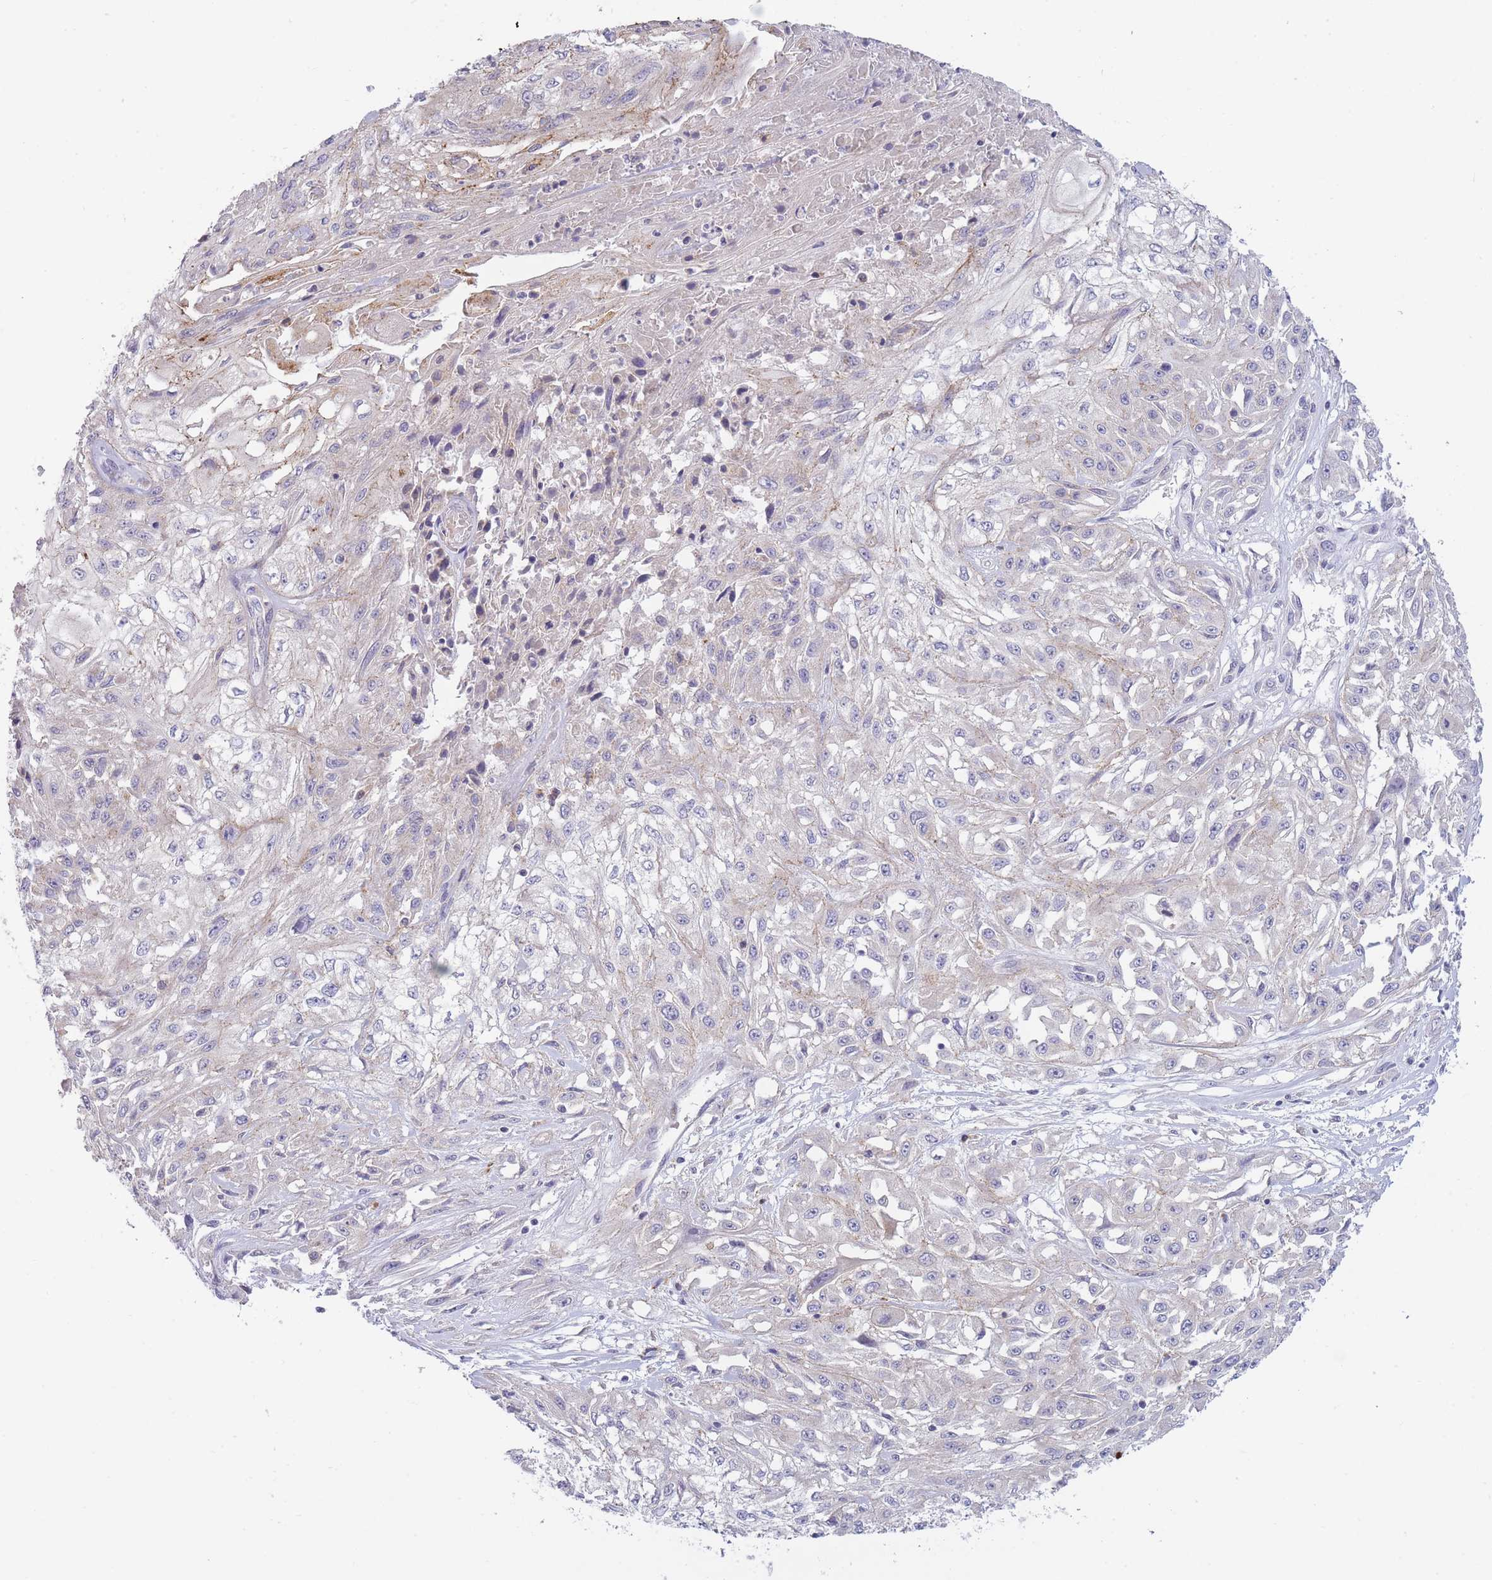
{"staining": {"intensity": "negative", "quantity": "none", "location": "none"}, "tissue": "skin cancer", "cell_type": "Tumor cells", "image_type": "cancer", "snomed": [{"axis": "morphology", "description": "Squamous cell carcinoma, NOS"}, {"axis": "morphology", "description": "Squamous cell carcinoma, metastatic, NOS"}, {"axis": "topography", "description": "Skin"}, {"axis": "topography", "description": "Lymph node"}], "caption": "Immunohistochemistry (IHC) image of neoplastic tissue: human skin squamous cell carcinoma stained with DAB (3,3'-diaminobenzidine) exhibits no significant protein positivity in tumor cells. Brightfield microscopy of immunohistochemistry (IHC) stained with DAB (3,3'-diaminobenzidine) (brown) and hematoxylin (blue), captured at high magnification.", "gene": "TRIM61", "patient": {"sex": "male", "age": 75}}